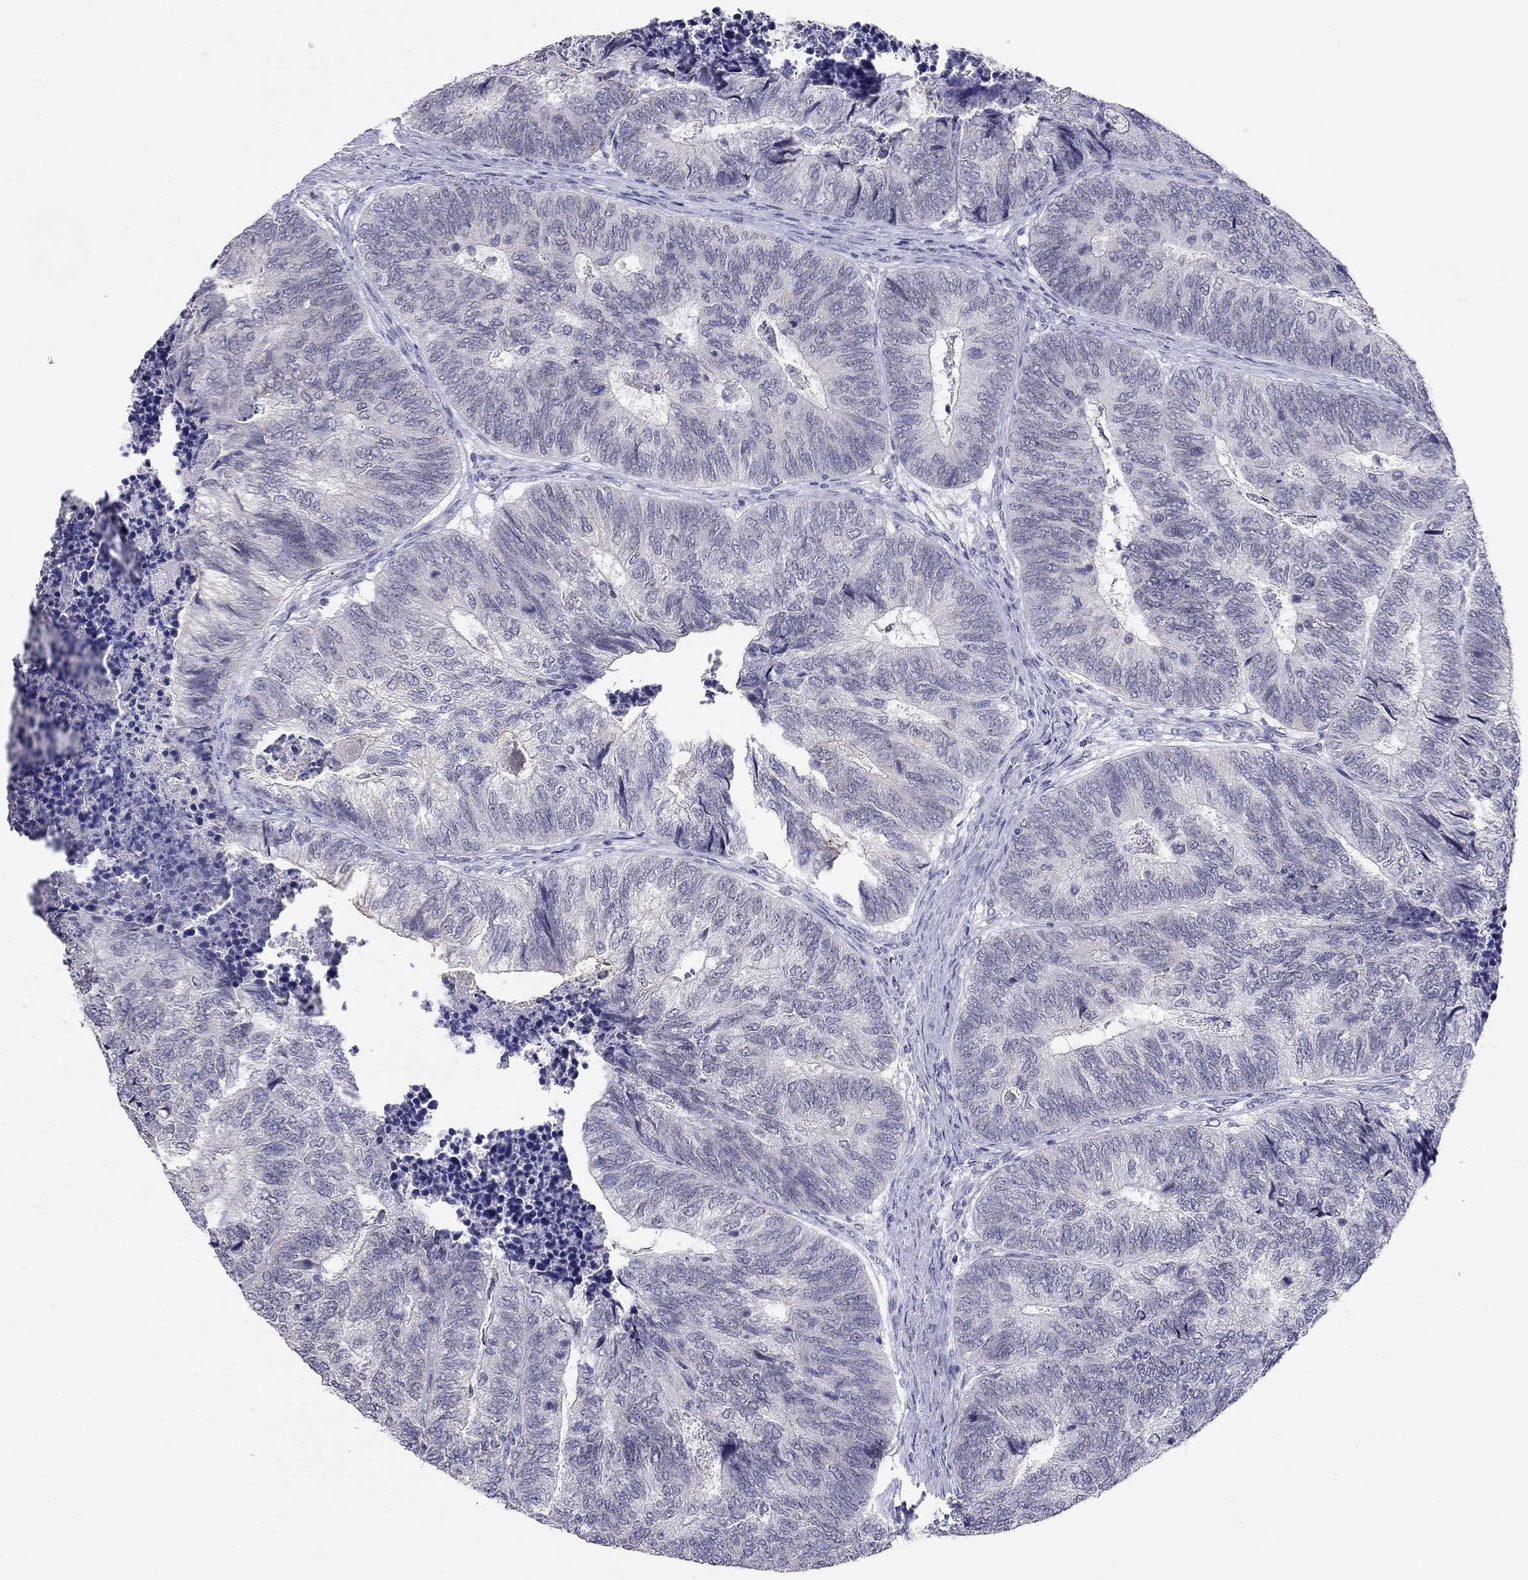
{"staining": {"intensity": "negative", "quantity": "none", "location": "none"}, "tissue": "colorectal cancer", "cell_type": "Tumor cells", "image_type": "cancer", "snomed": [{"axis": "morphology", "description": "Adenocarcinoma, NOS"}, {"axis": "topography", "description": "Colon"}], "caption": "A histopathology image of human colorectal adenocarcinoma is negative for staining in tumor cells.", "gene": "ARMC12", "patient": {"sex": "female", "age": 67}}